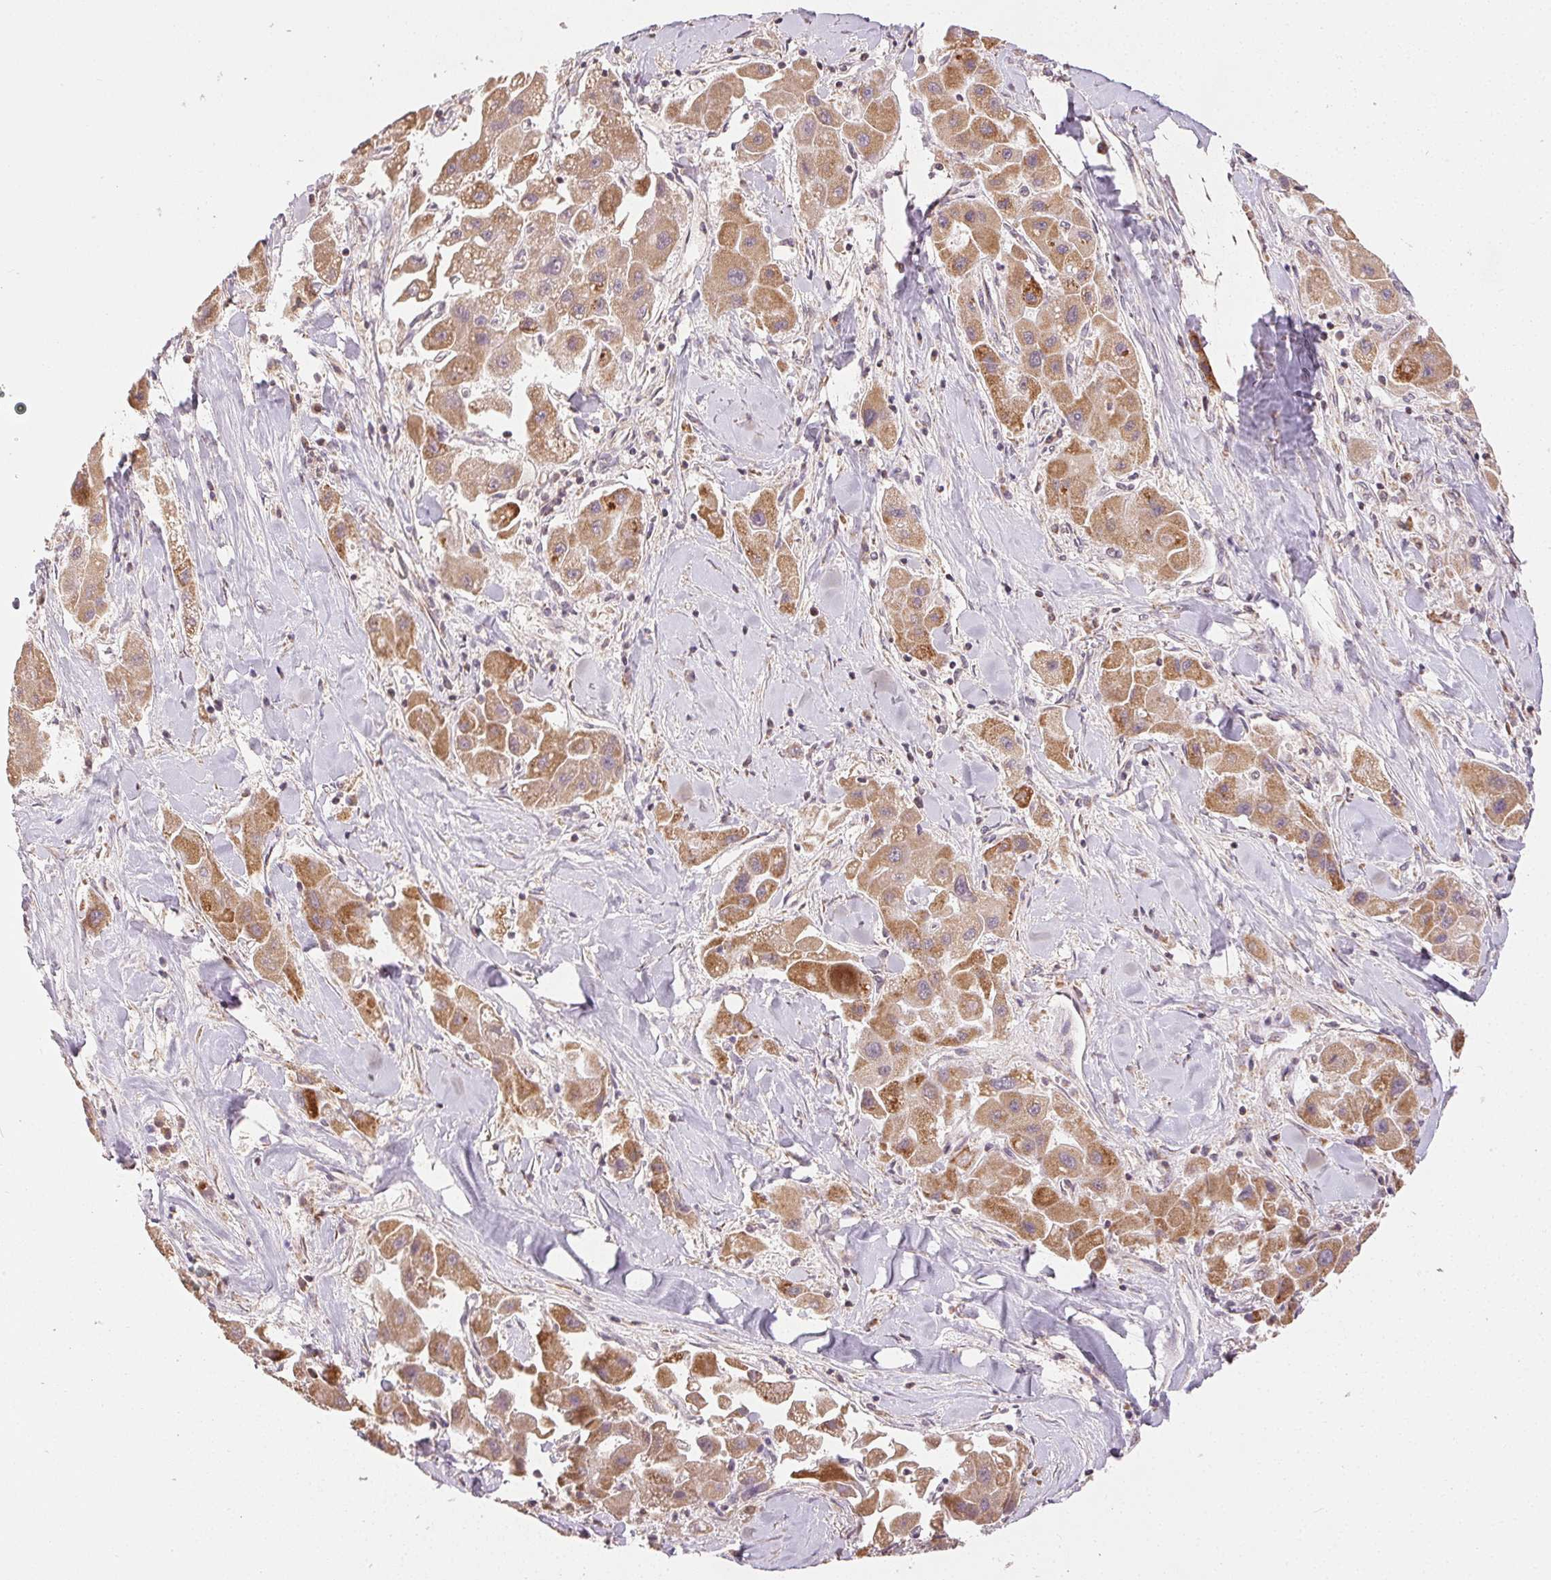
{"staining": {"intensity": "moderate", "quantity": ">75%", "location": "cytoplasmic/membranous"}, "tissue": "liver cancer", "cell_type": "Tumor cells", "image_type": "cancer", "snomed": [{"axis": "morphology", "description": "Carcinoma, Hepatocellular, NOS"}, {"axis": "topography", "description": "Liver"}], "caption": "Approximately >75% of tumor cells in liver hepatocellular carcinoma show moderate cytoplasmic/membranous protein expression as visualized by brown immunohistochemical staining.", "gene": "CLASP1", "patient": {"sex": "male", "age": 24}}